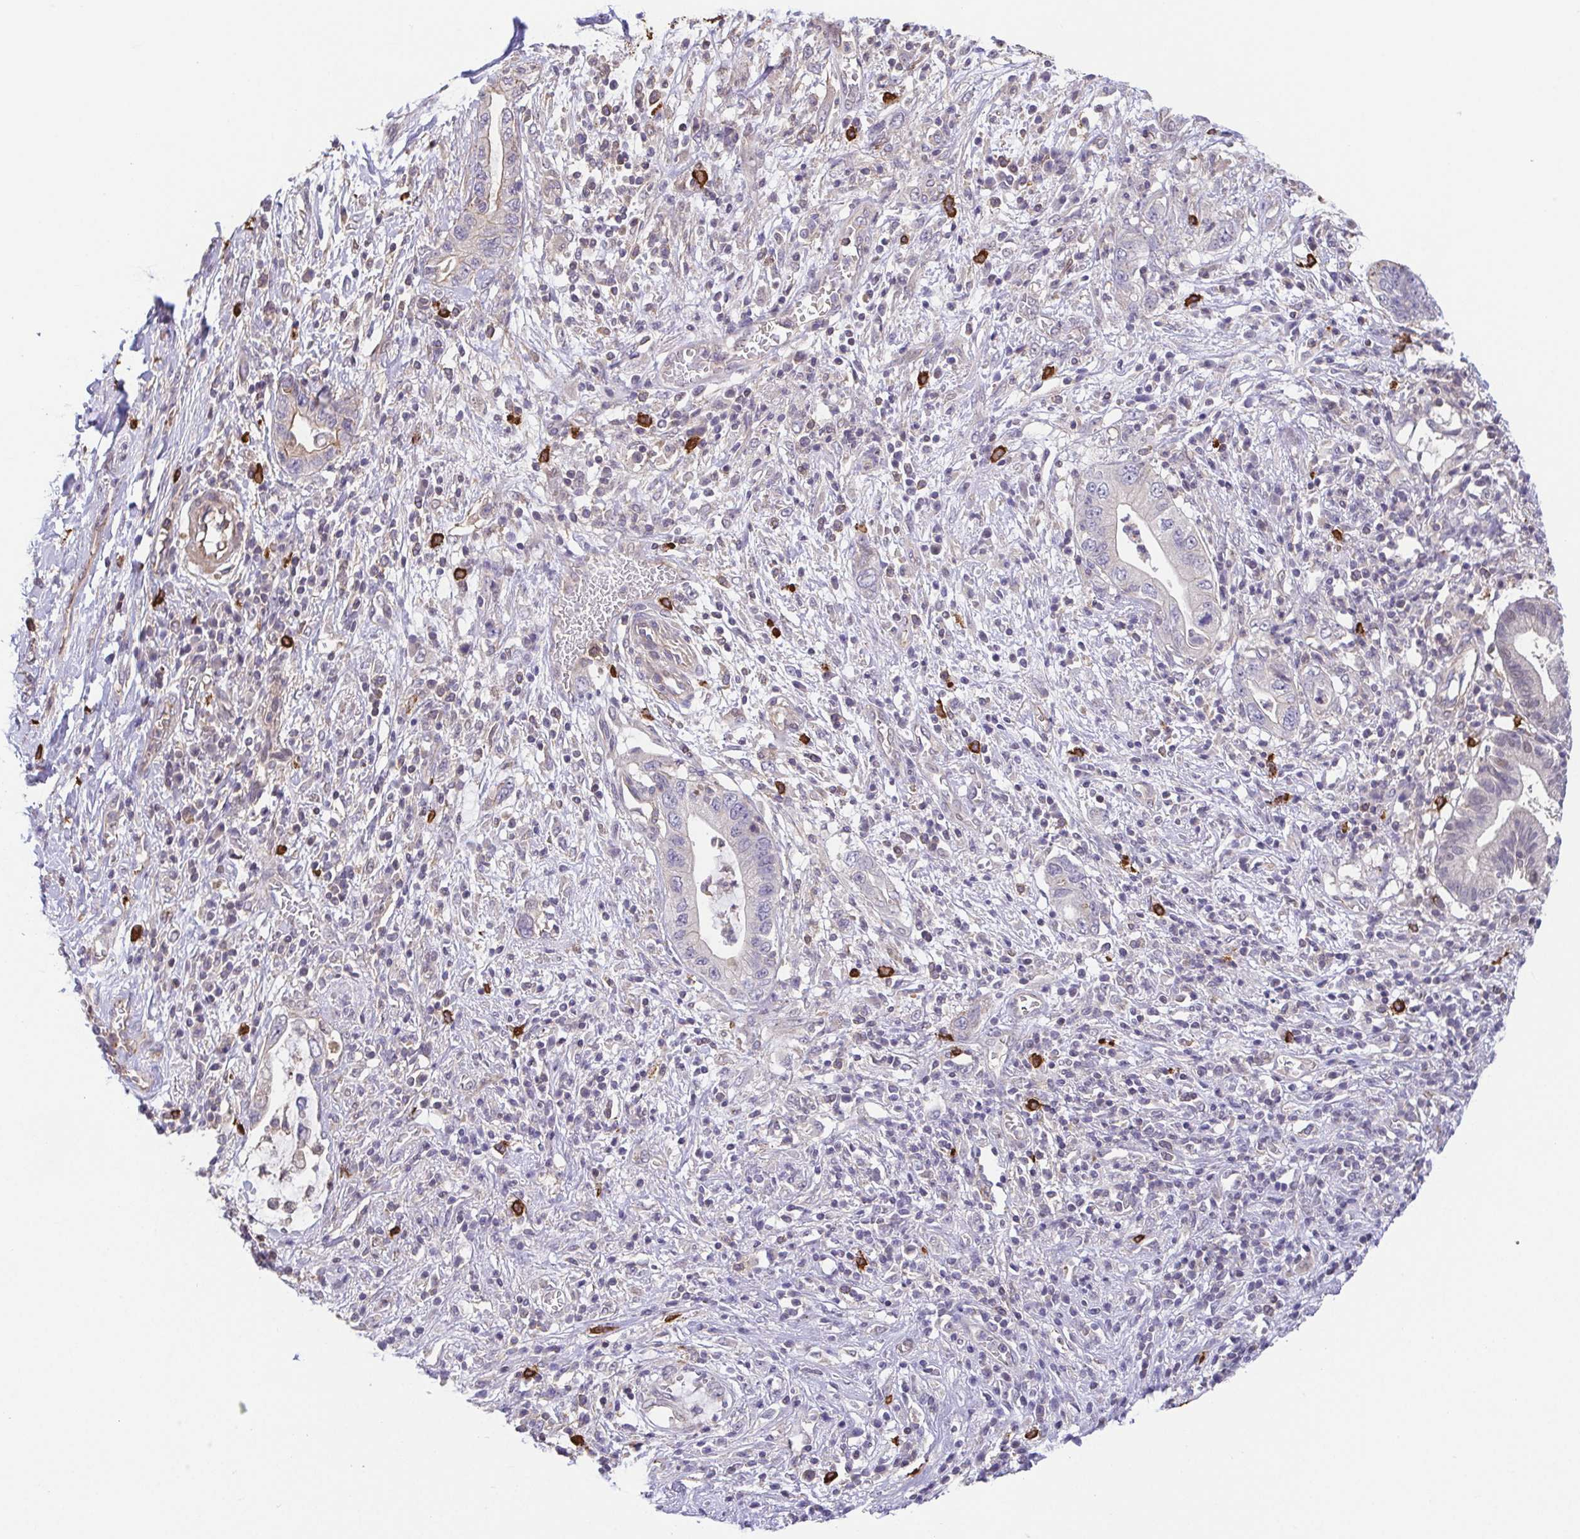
{"staining": {"intensity": "negative", "quantity": "none", "location": "none"}, "tissue": "pancreatic cancer", "cell_type": "Tumor cells", "image_type": "cancer", "snomed": [{"axis": "morphology", "description": "Adenocarcinoma, NOS"}, {"axis": "topography", "description": "Pancreas"}], "caption": "High power microscopy micrograph of an immunohistochemistry (IHC) histopathology image of adenocarcinoma (pancreatic), revealing no significant staining in tumor cells. (Brightfield microscopy of DAB (3,3'-diaminobenzidine) immunohistochemistry at high magnification).", "gene": "PREPL", "patient": {"sex": "female", "age": 72}}